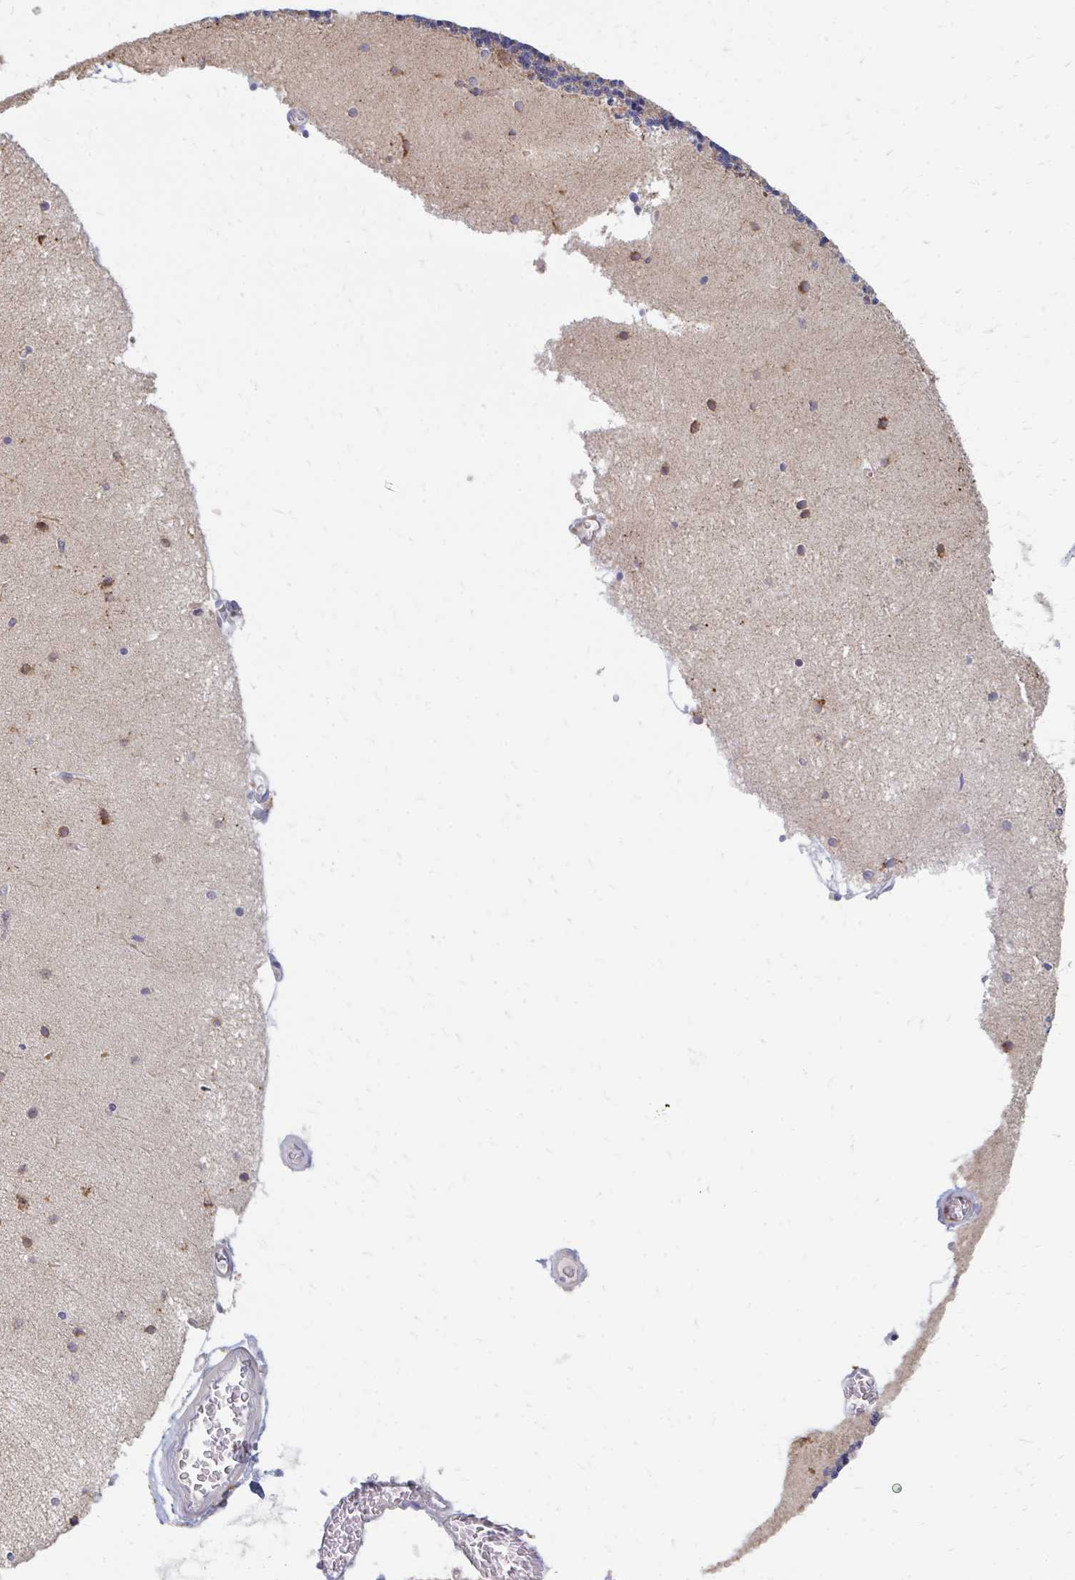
{"staining": {"intensity": "weak", "quantity": "<25%", "location": "cytoplasmic/membranous"}, "tissue": "cerebellum", "cell_type": "Cells in granular layer", "image_type": "normal", "snomed": [{"axis": "morphology", "description": "Normal tissue, NOS"}, {"axis": "topography", "description": "Cerebellum"}], "caption": "This histopathology image is of normal cerebellum stained with immunohistochemistry to label a protein in brown with the nuclei are counter-stained blue. There is no positivity in cells in granular layer.", "gene": "PPP1R13L", "patient": {"sex": "female", "age": 54}}